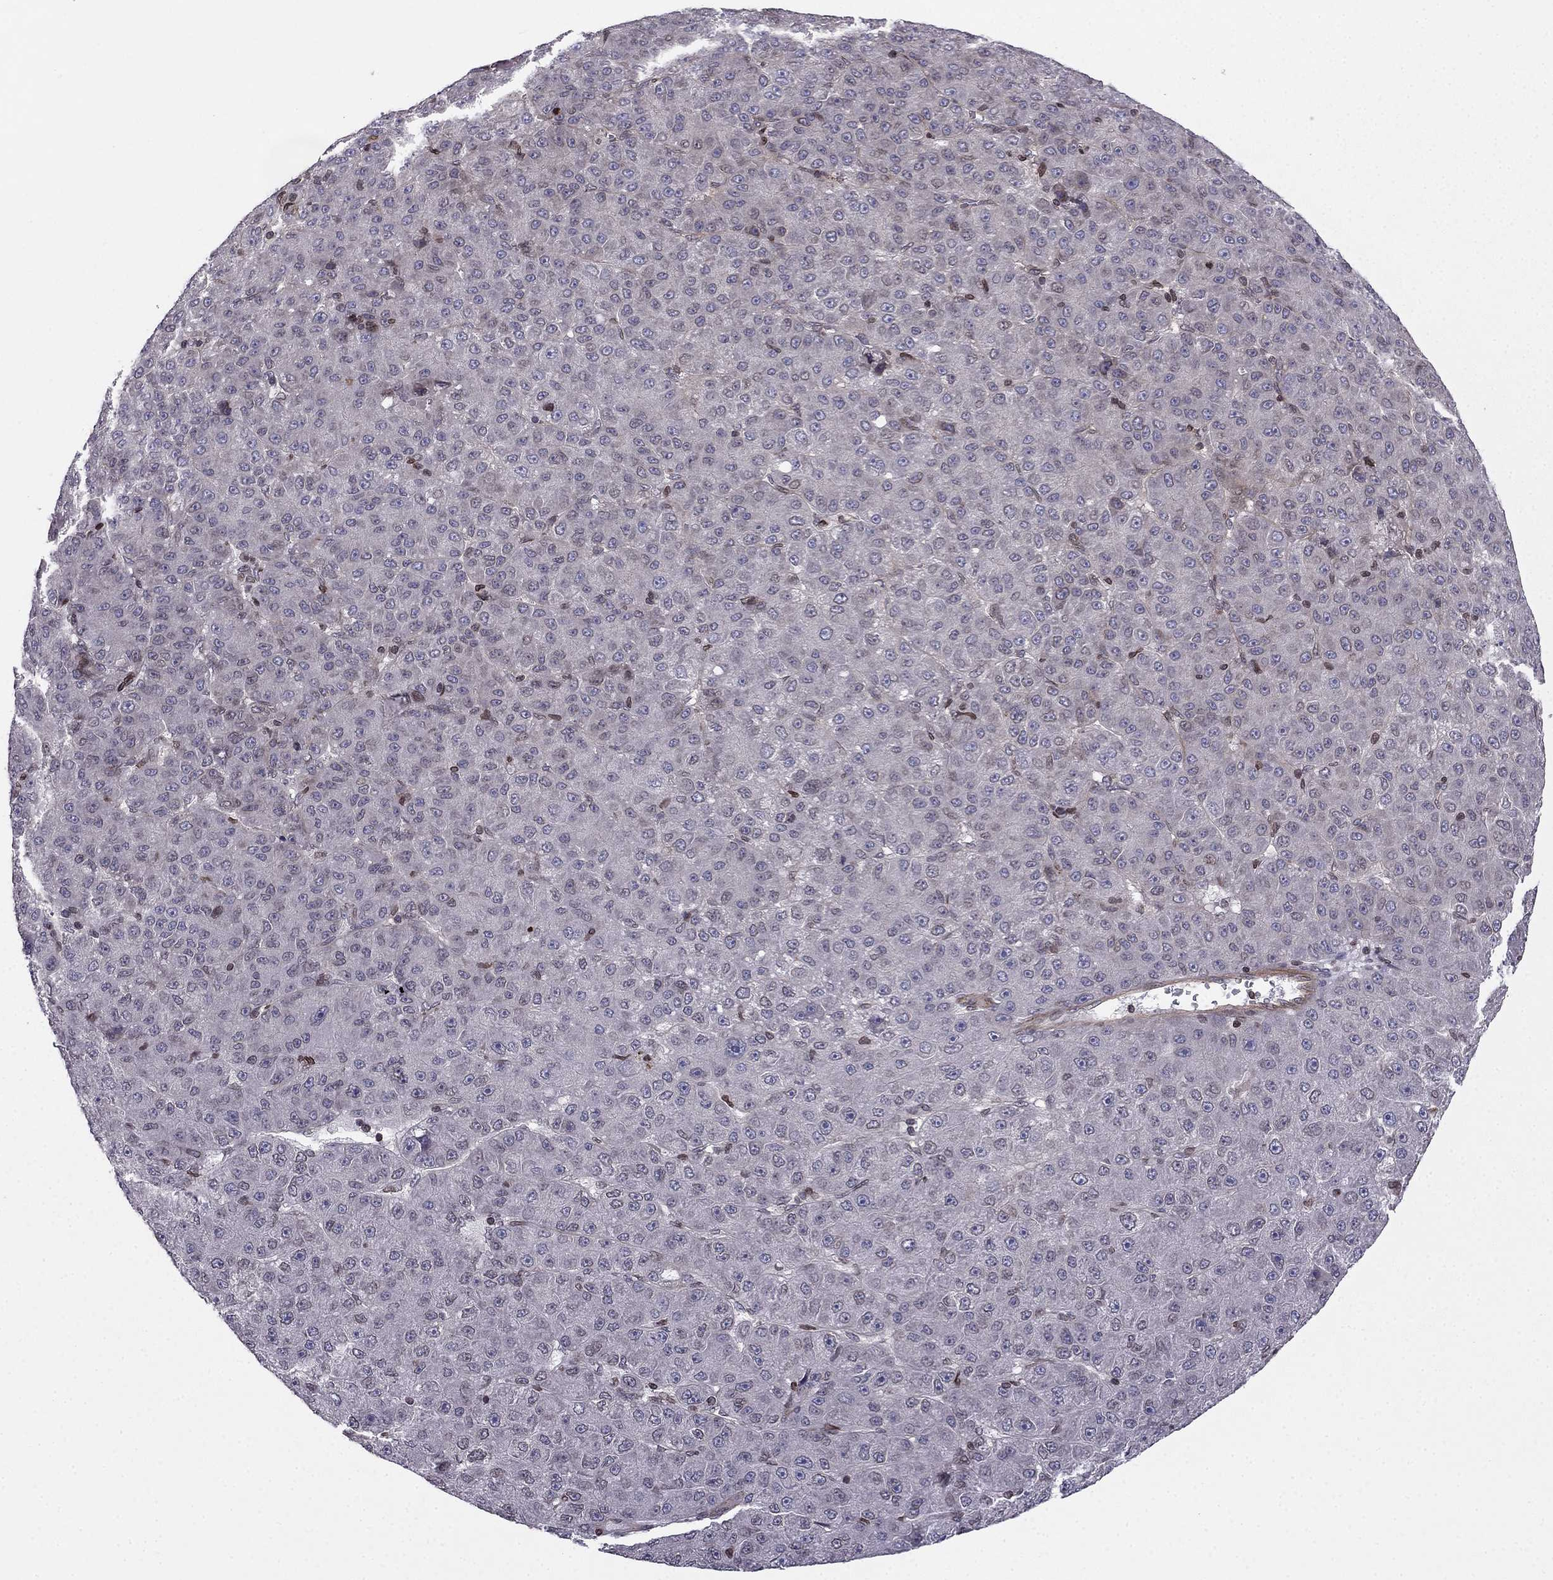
{"staining": {"intensity": "negative", "quantity": "none", "location": "none"}, "tissue": "liver cancer", "cell_type": "Tumor cells", "image_type": "cancer", "snomed": [{"axis": "morphology", "description": "Carcinoma, Hepatocellular, NOS"}, {"axis": "topography", "description": "Liver"}], "caption": "Immunohistochemistry micrograph of neoplastic tissue: human liver cancer stained with DAB (3,3'-diaminobenzidine) shows no significant protein expression in tumor cells.", "gene": "CDC42BPA", "patient": {"sex": "male", "age": 67}}